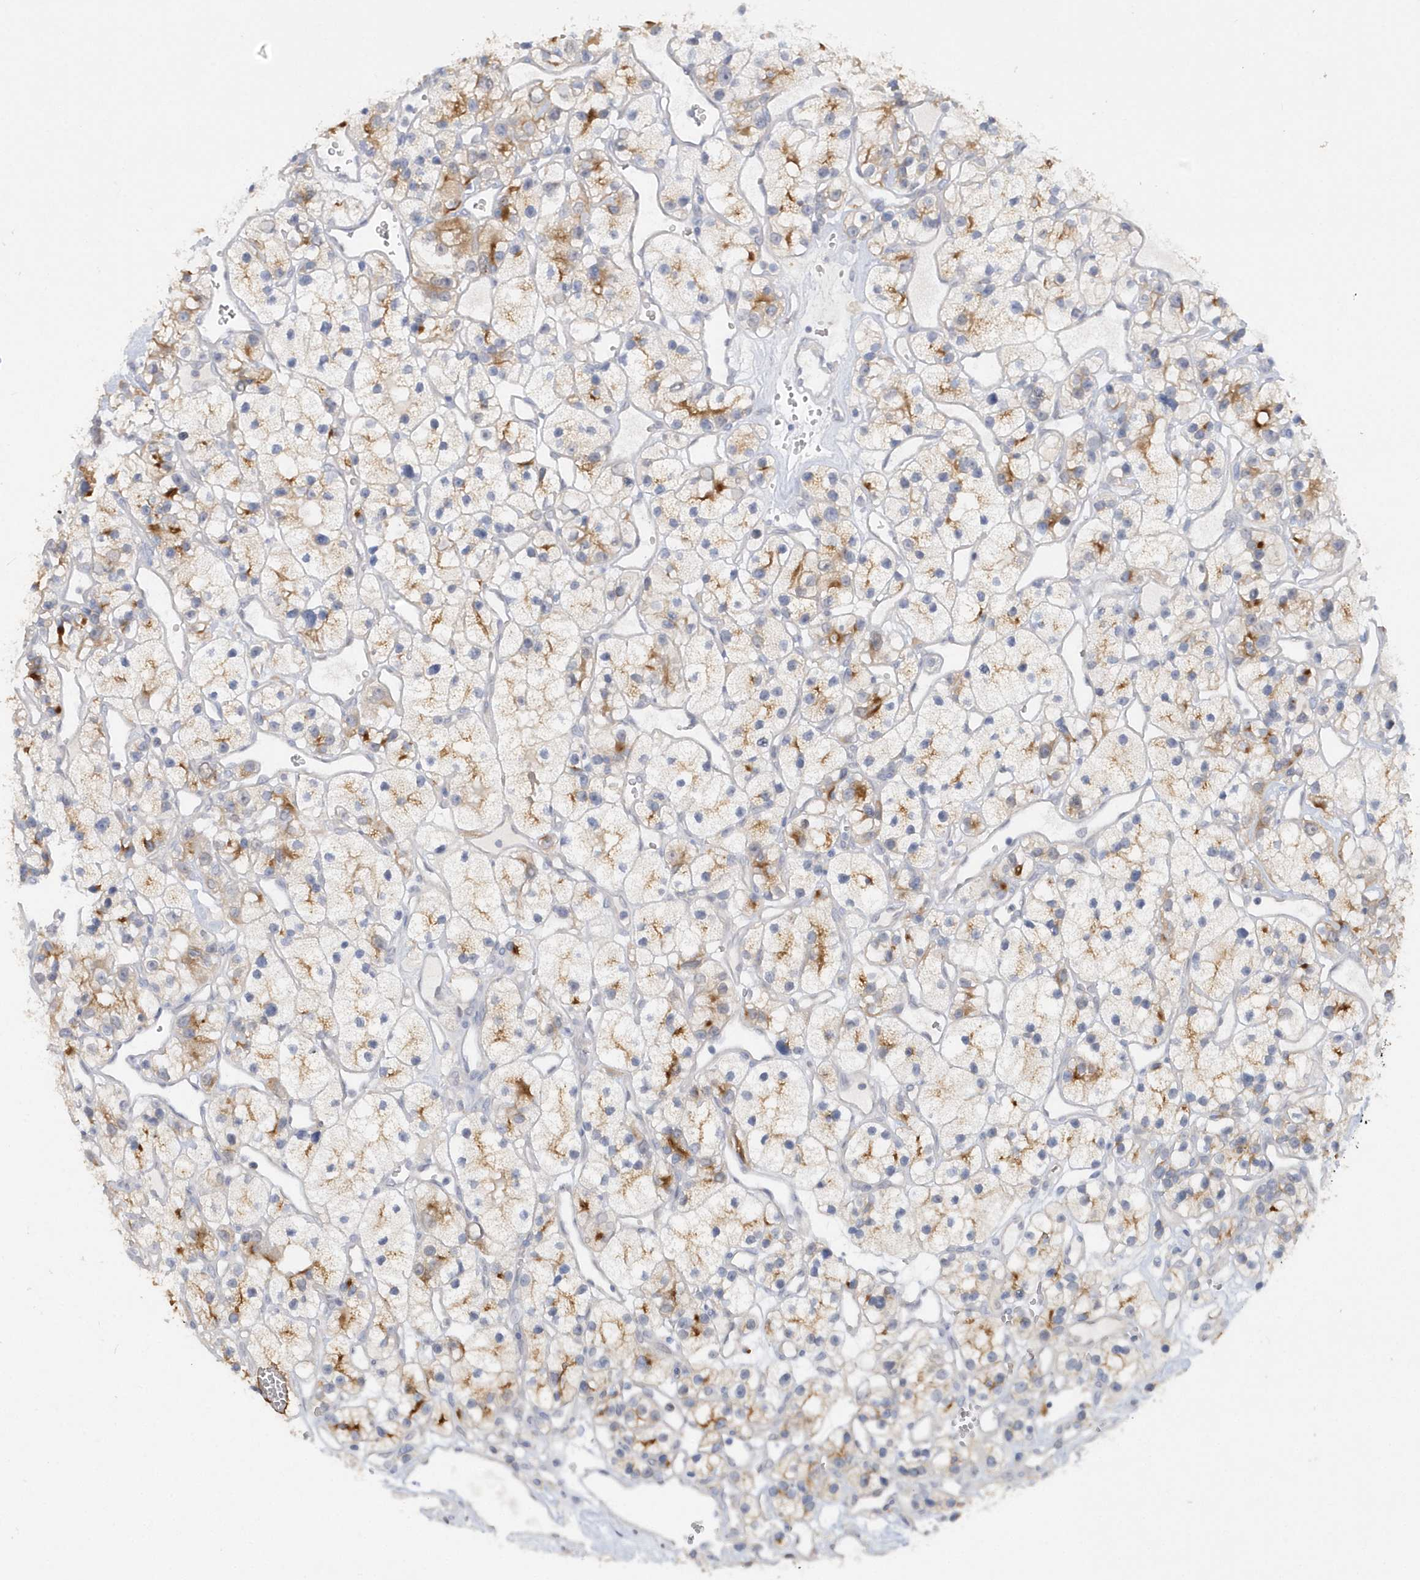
{"staining": {"intensity": "moderate", "quantity": "25%-75%", "location": "cytoplasmic/membranous"}, "tissue": "renal cancer", "cell_type": "Tumor cells", "image_type": "cancer", "snomed": [{"axis": "morphology", "description": "Adenocarcinoma, NOS"}, {"axis": "topography", "description": "Kidney"}], "caption": "DAB immunohistochemical staining of adenocarcinoma (renal) reveals moderate cytoplasmic/membranous protein positivity in approximately 25%-75% of tumor cells. The protein of interest is shown in brown color, while the nuclei are stained blue.", "gene": "RPE", "patient": {"sex": "female", "age": 57}}